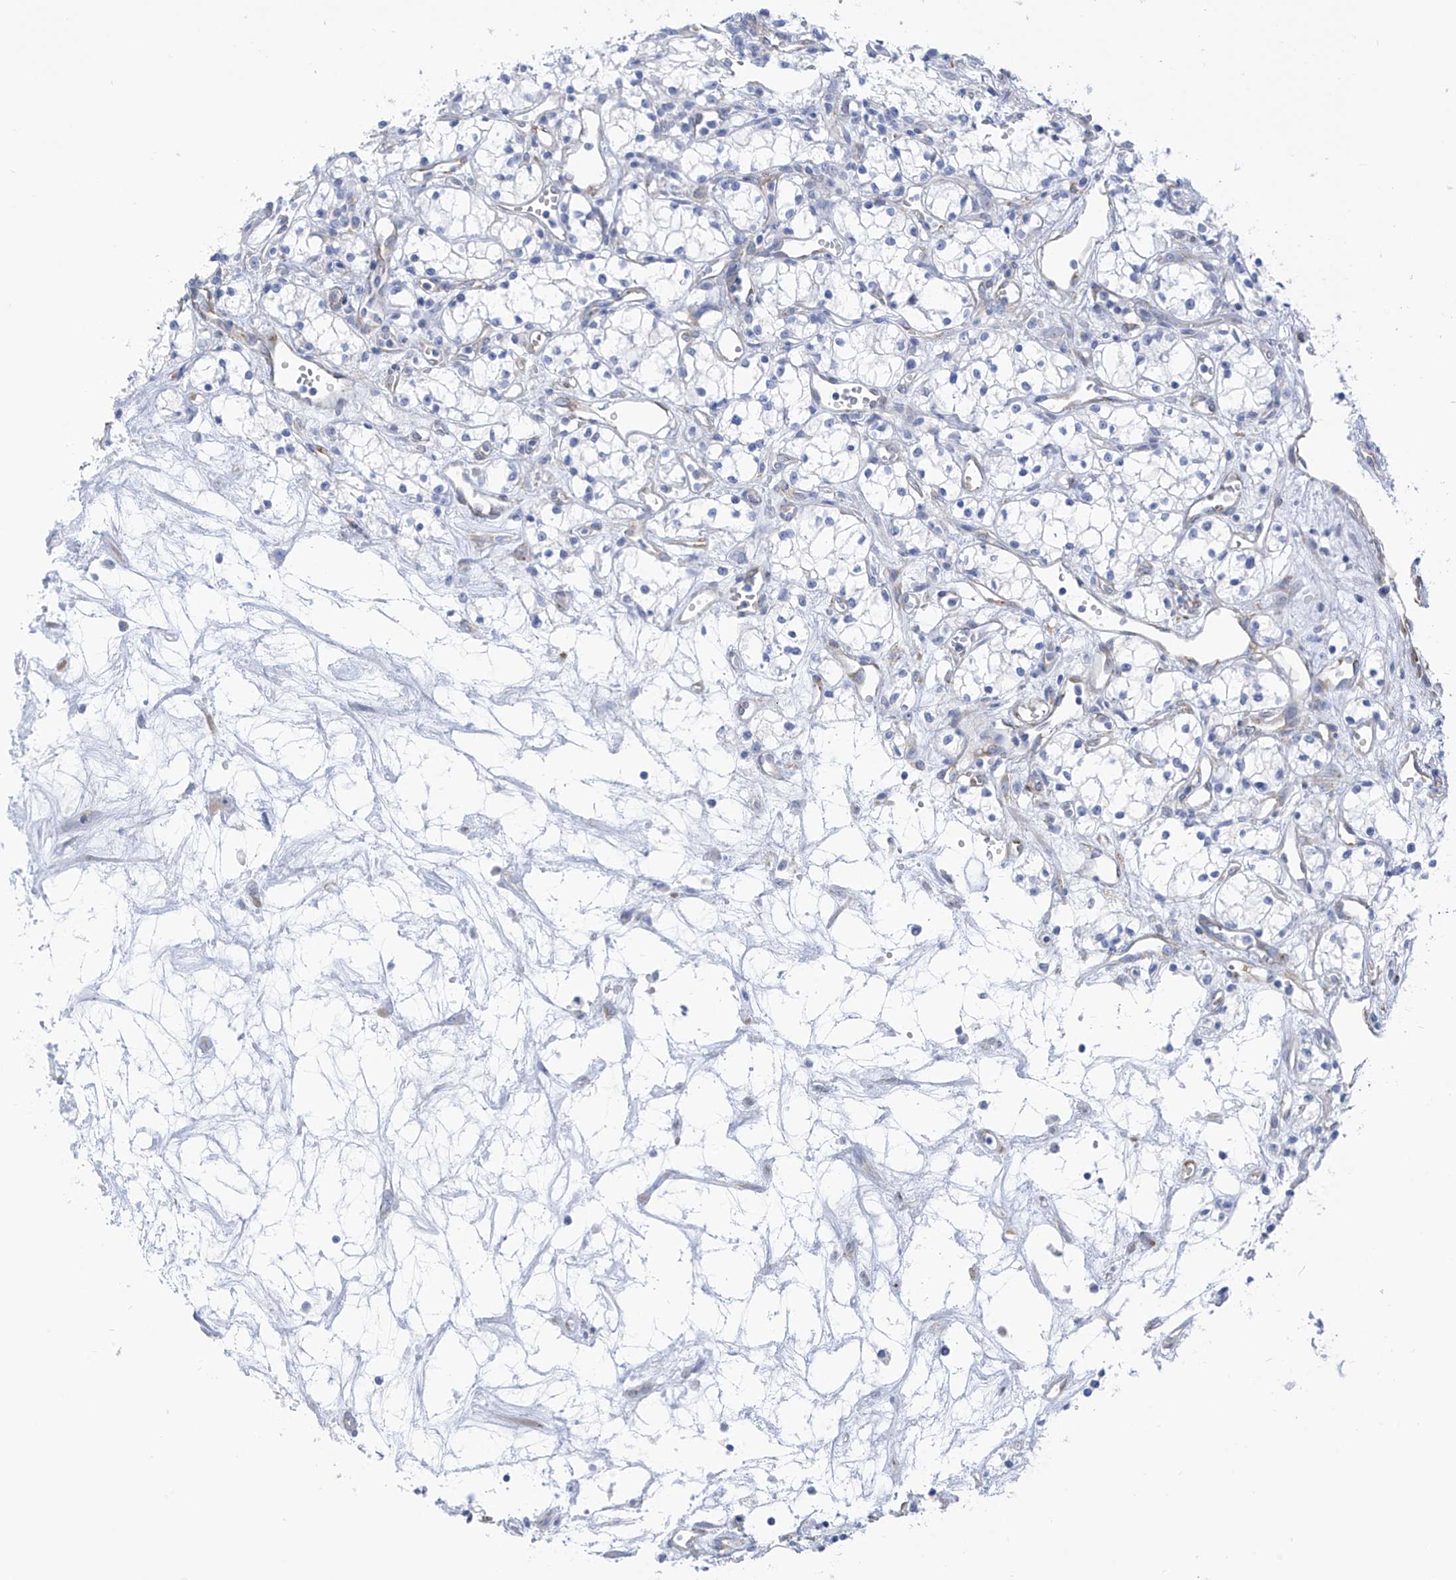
{"staining": {"intensity": "negative", "quantity": "none", "location": "none"}, "tissue": "renal cancer", "cell_type": "Tumor cells", "image_type": "cancer", "snomed": [{"axis": "morphology", "description": "Adenocarcinoma, NOS"}, {"axis": "topography", "description": "Kidney"}], "caption": "DAB (3,3'-diaminobenzidine) immunohistochemical staining of human adenocarcinoma (renal) exhibits no significant positivity in tumor cells. The staining was performed using DAB to visualize the protein expression in brown, while the nuclei were stained in blue with hematoxylin (Magnification: 20x).", "gene": "RCN2", "patient": {"sex": "male", "age": 59}}